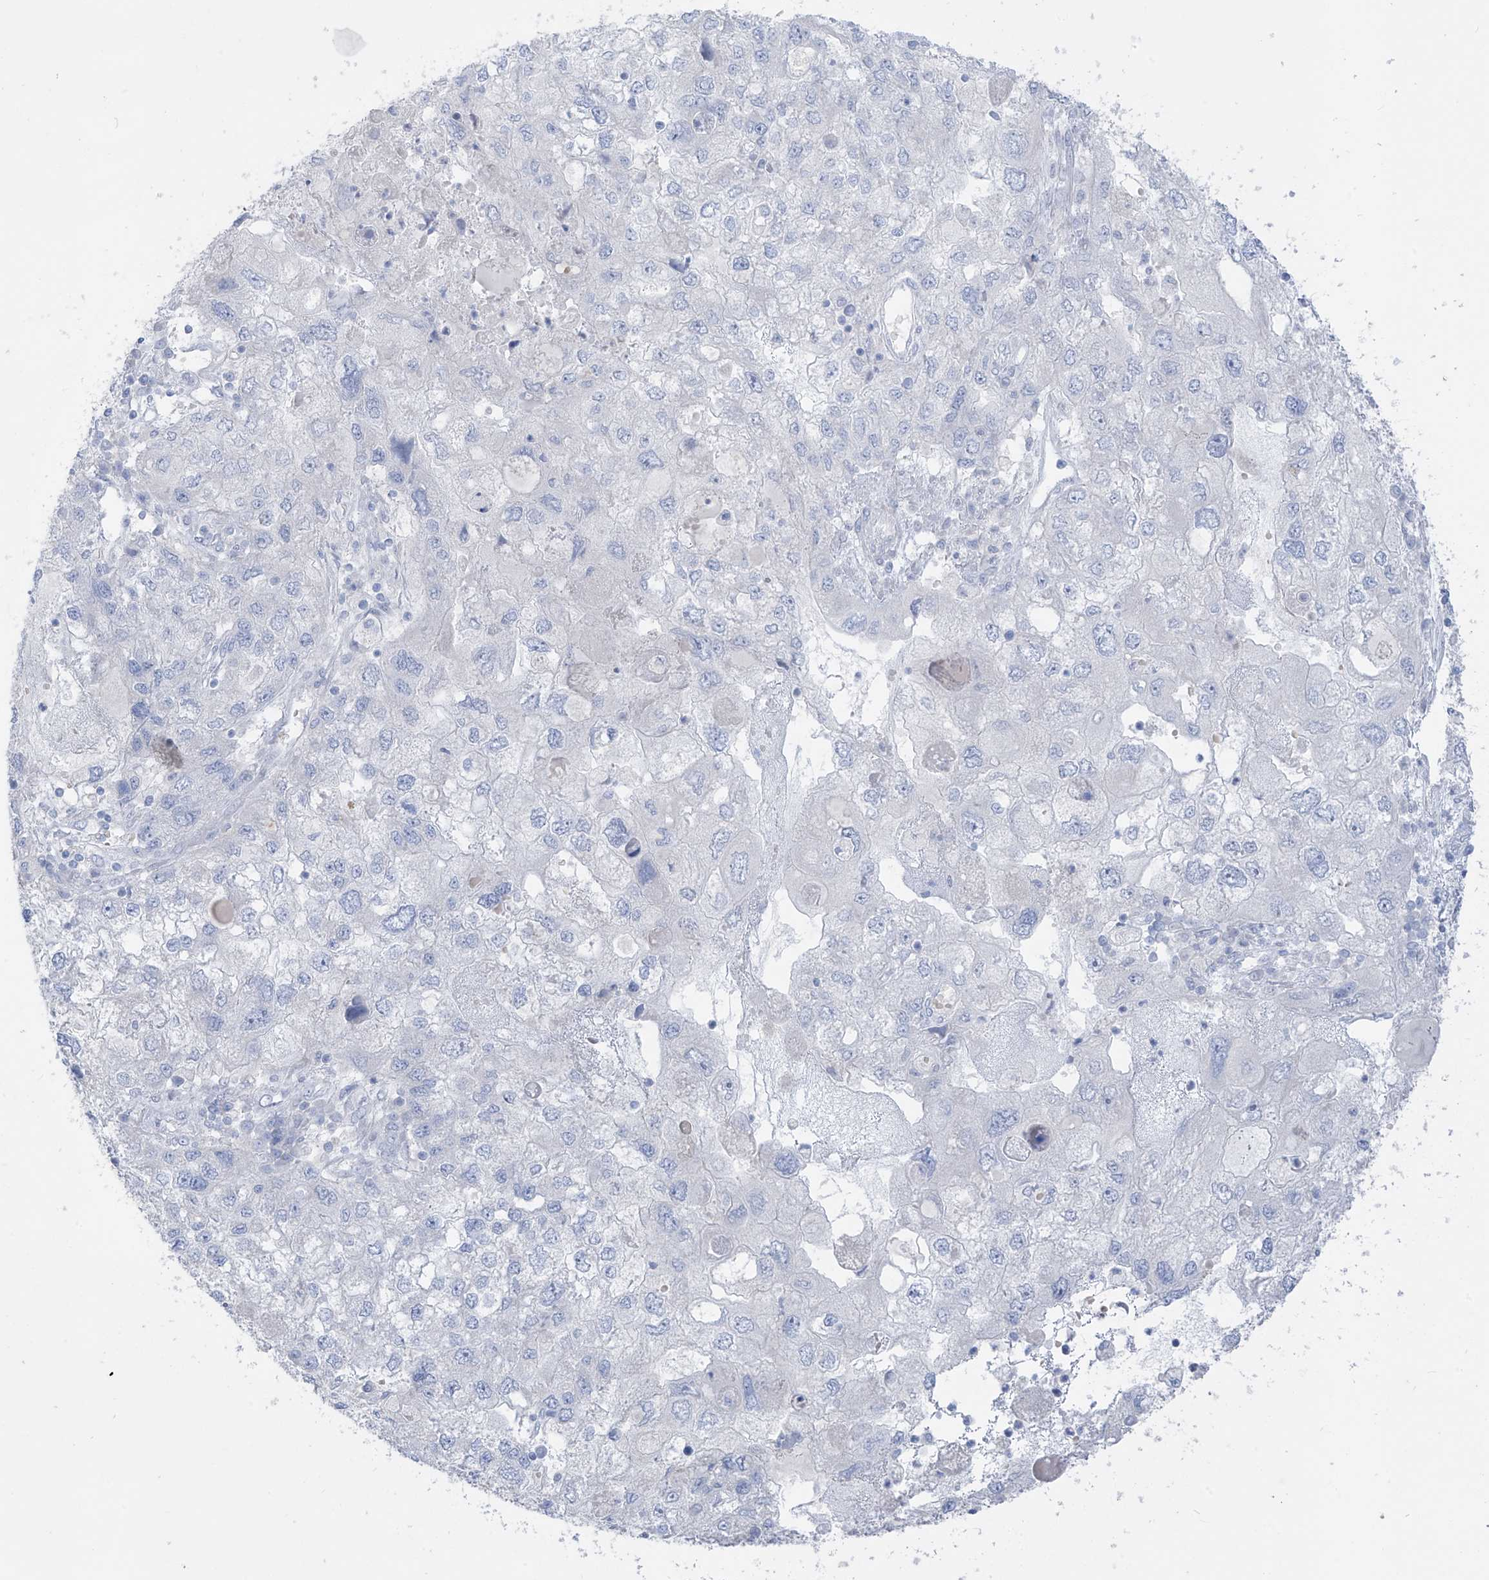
{"staining": {"intensity": "negative", "quantity": "none", "location": "none"}, "tissue": "endometrial cancer", "cell_type": "Tumor cells", "image_type": "cancer", "snomed": [{"axis": "morphology", "description": "Adenocarcinoma, NOS"}, {"axis": "topography", "description": "Endometrium"}], "caption": "DAB (3,3'-diaminobenzidine) immunohistochemical staining of human adenocarcinoma (endometrial) demonstrates no significant expression in tumor cells.", "gene": "ASPRV1", "patient": {"sex": "female", "age": 49}}